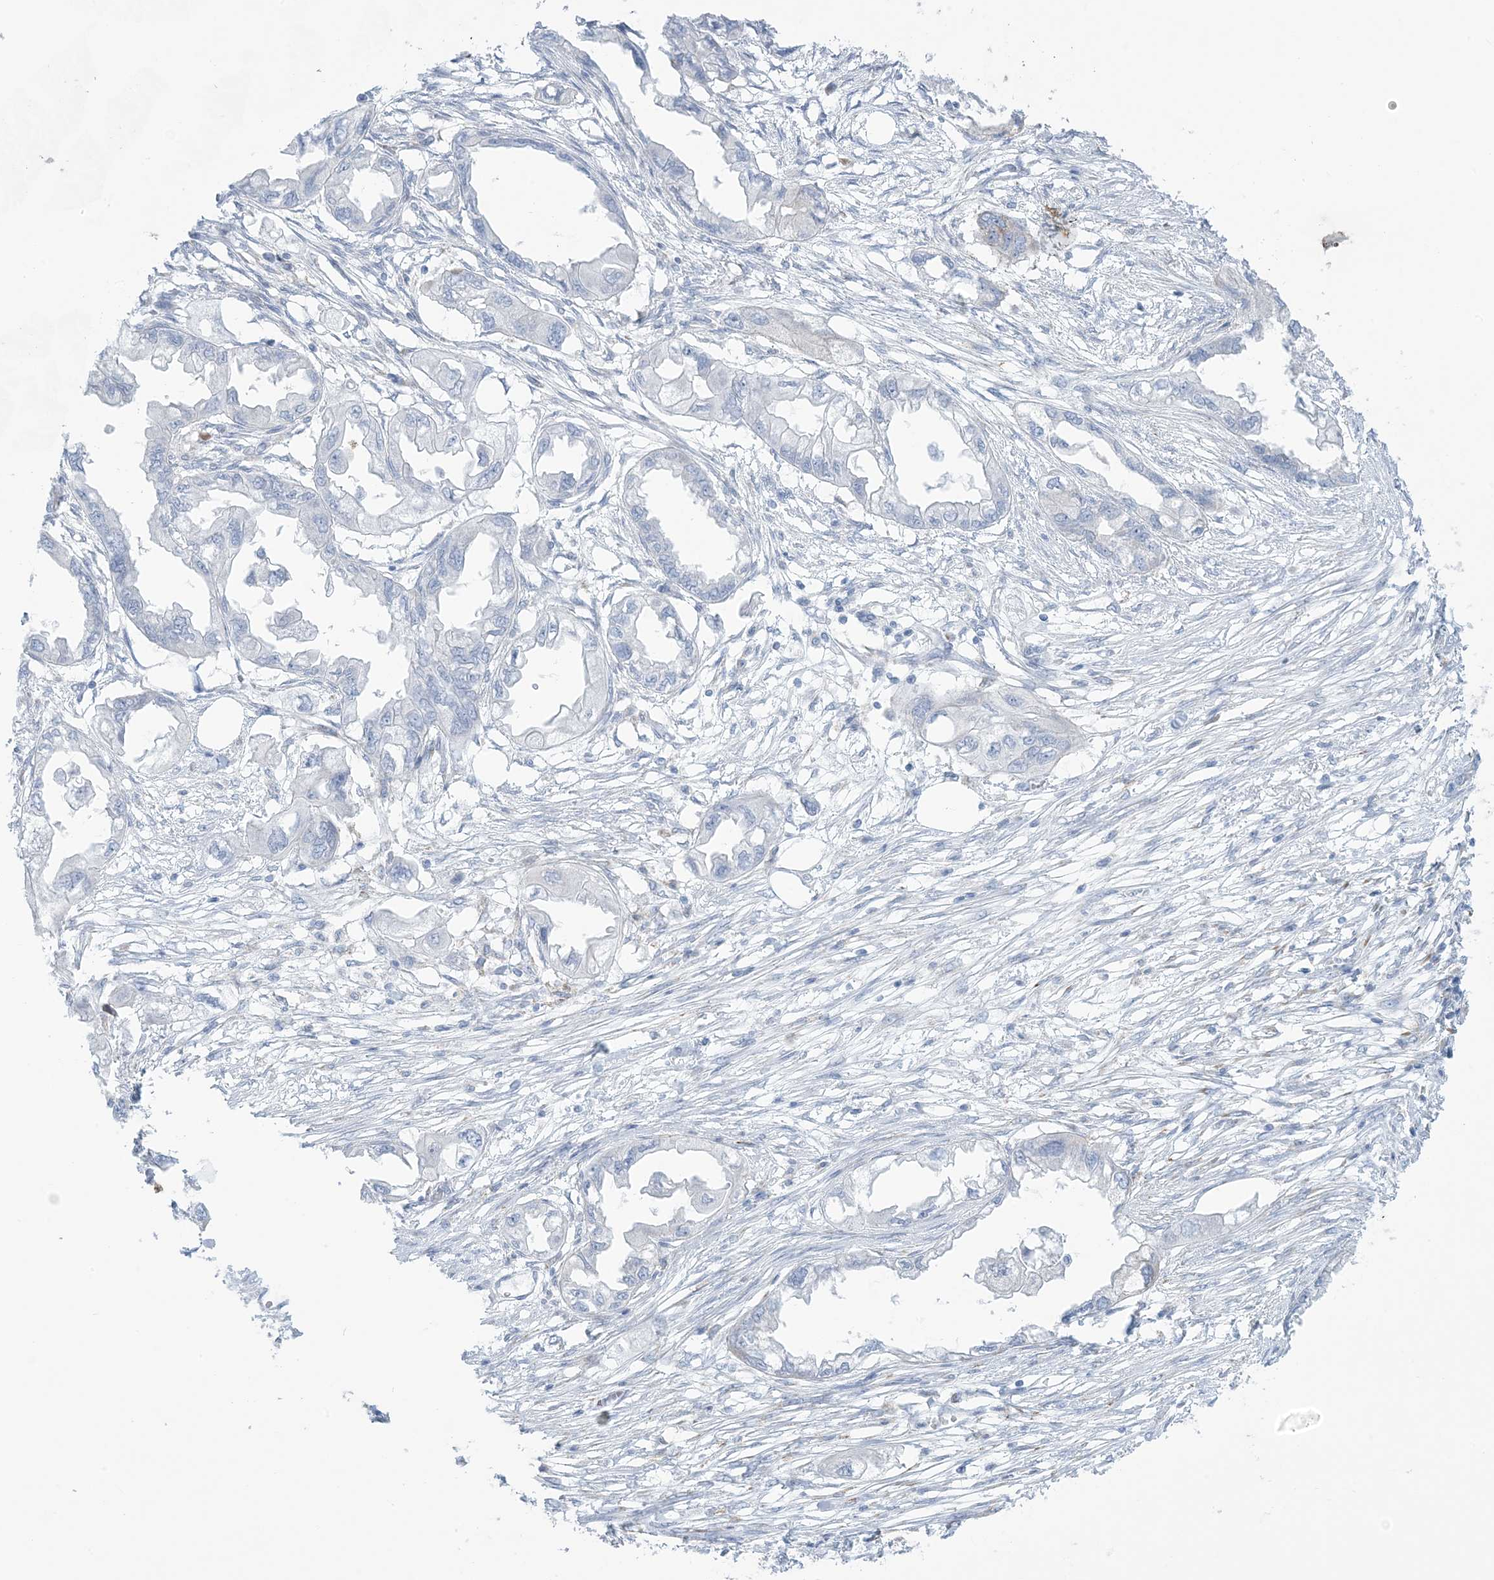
{"staining": {"intensity": "negative", "quantity": "none", "location": "none"}, "tissue": "endometrial cancer", "cell_type": "Tumor cells", "image_type": "cancer", "snomed": [{"axis": "morphology", "description": "Adenocarcinoma, NOS"}, {"axis": "morphology", "description": "Adenocarcinoma, metastatic, NOS"}, {"axis": "topography", "description": "Adipose tissue"}, {"axis": "topography", "description": "Endometrium"}], "caption": "Tumor cells are negative for brown protein staining in endometrial metastatic adenocarcinoma.", "gene": "ZDHHC4", "patient": {"sex": "female", "age": 67}}